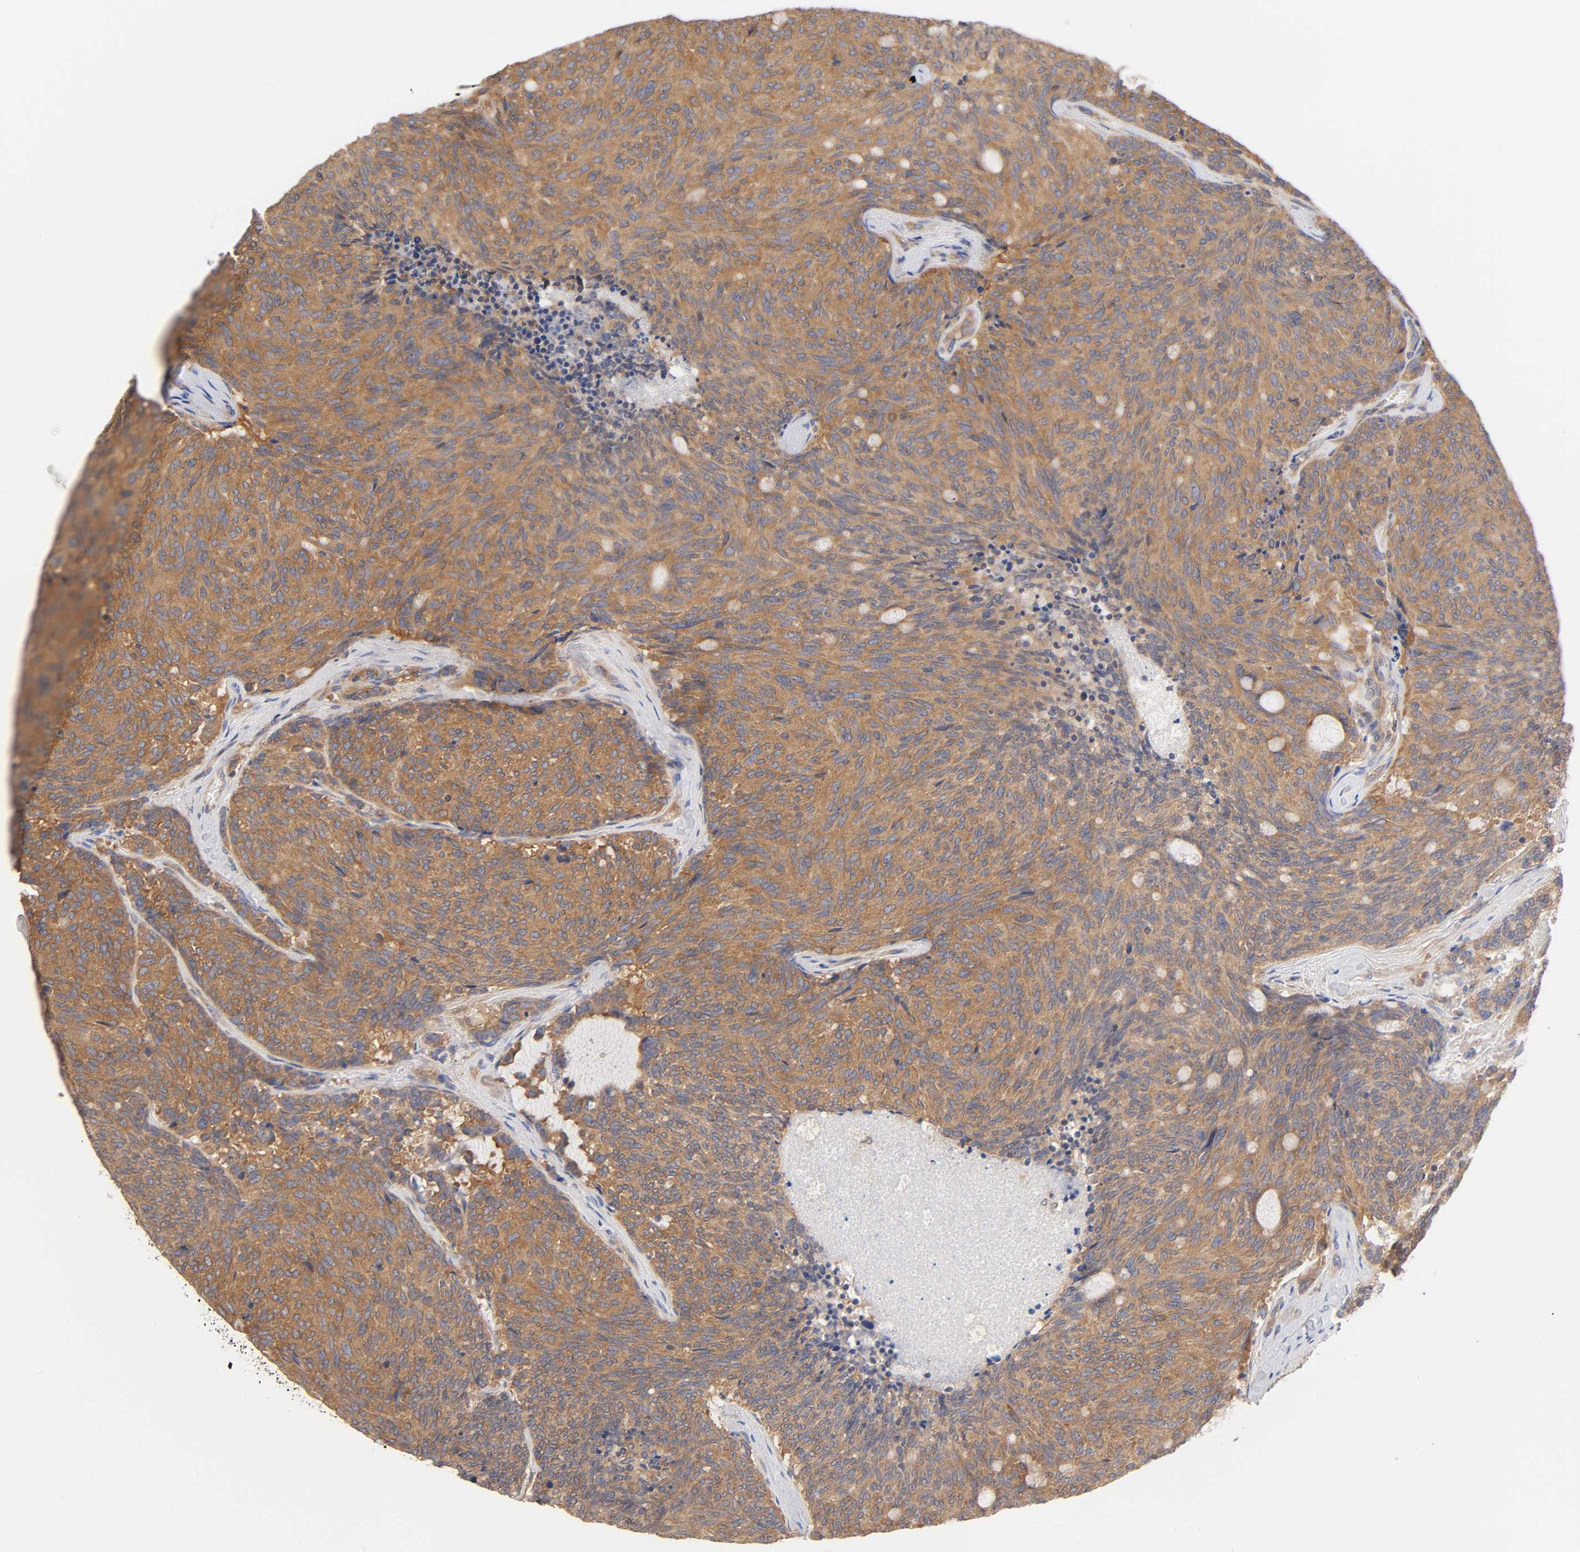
{"staining": {"intensity": "moderate", "quantity": ">75%", "location": "cytoplasmic/membranous"}, "tissue": "carcinoid", "cell_type": "Tumor cells", "image_type": "cancer", "snomed": [{"axis": "morphology", "description": "Carcinoid, malignant, NOS"}, {"axis": "topography", "description": "Pancreas"}], "caption": "IHC (DAB) staining of carcinoid (malignant) exhibits moderate cytoplasmic/membranous protein staining in about >75% of tumor cells.", "gene": "STRN3", "patient": {"sex": "female", "age": 54}}